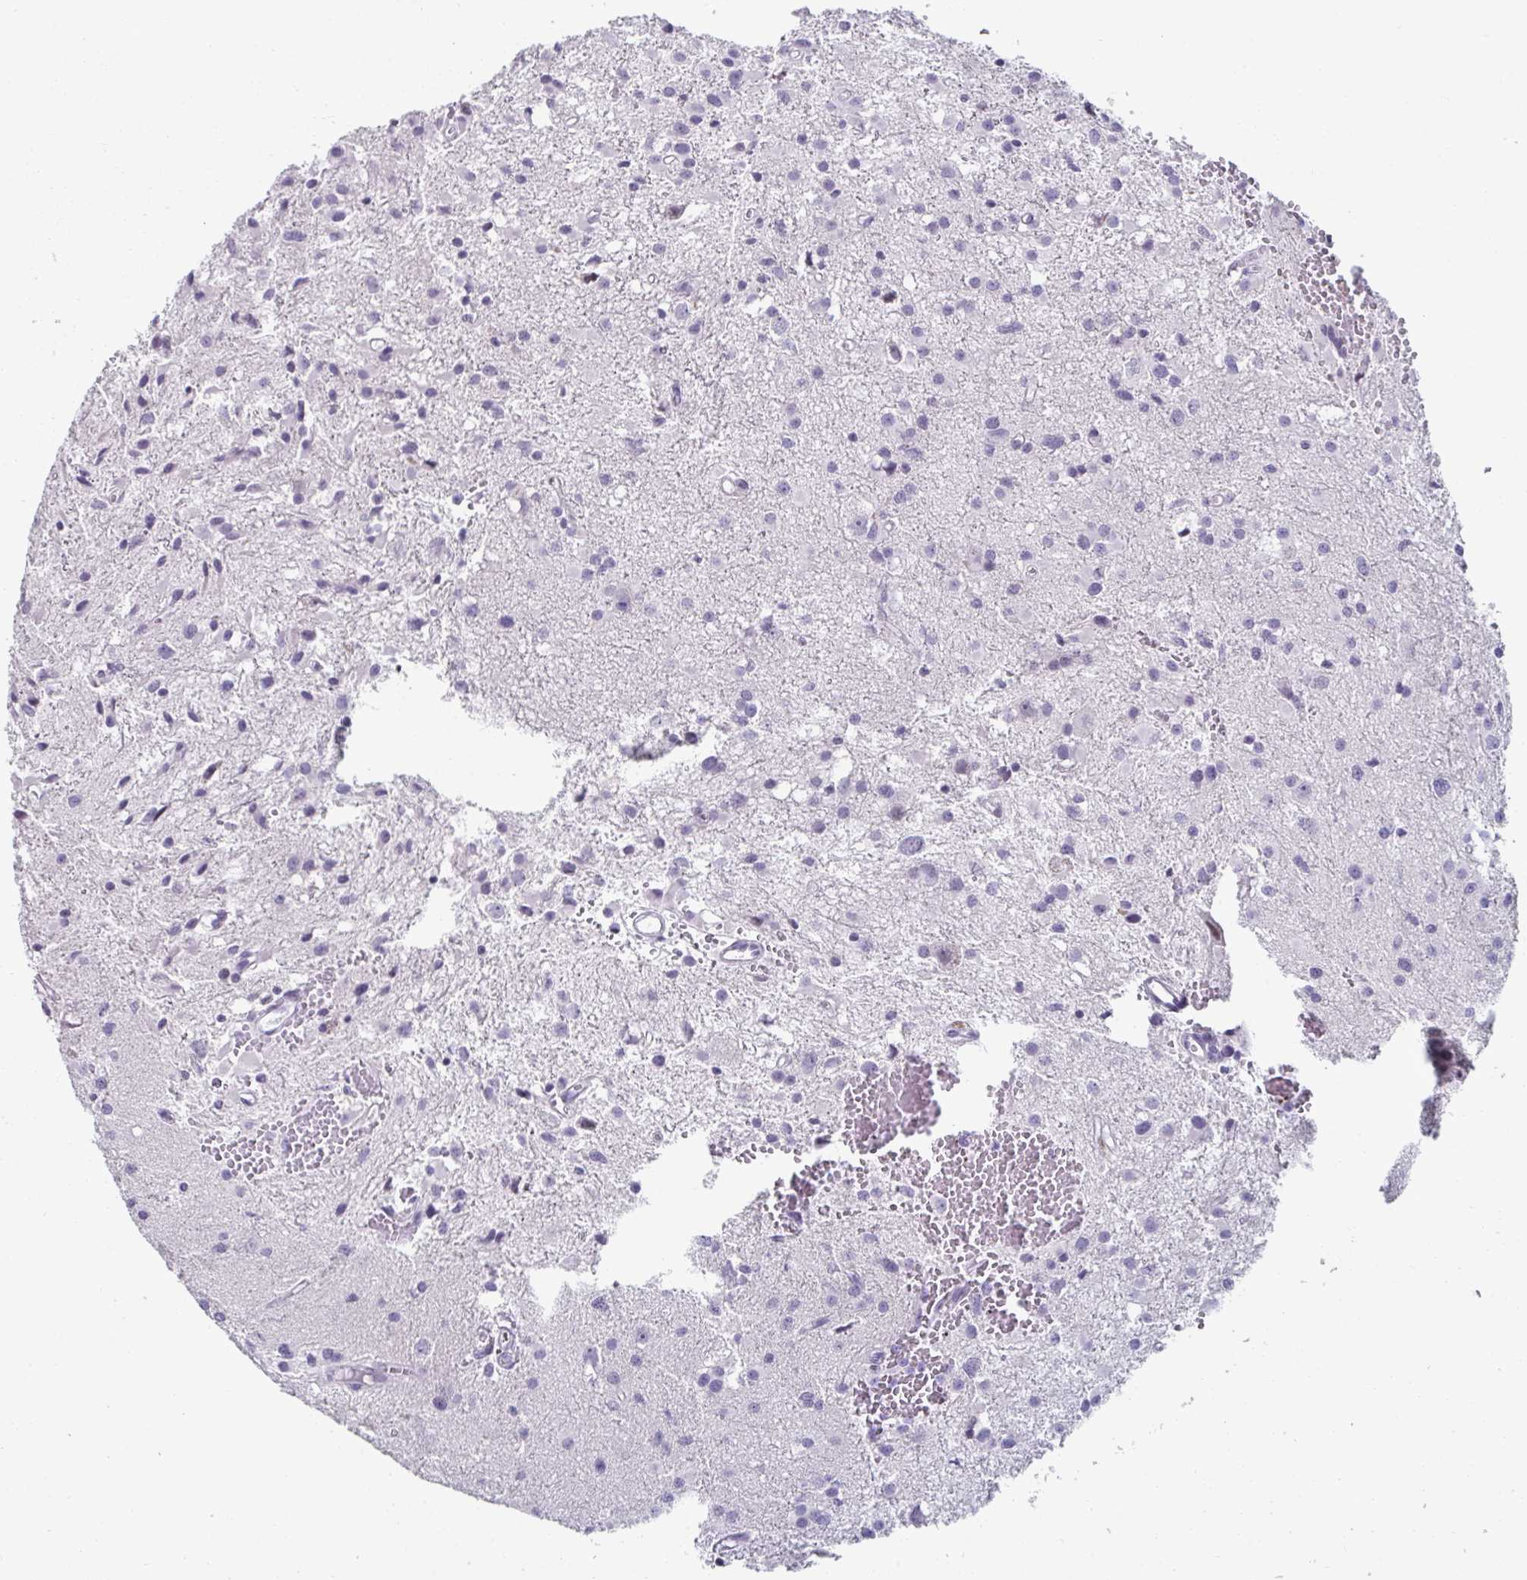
{"staining": {"intensity": "negative", "quantity": "none", "location": "none"}, "tissue": "glioma", "cell_type": "Tumor cells", "image_type": "cancer", "snomed": [{"axis": "morphology", "description": "Glioma, malignant, High grade"}, {"axis": "topography", "description": "Brain"}], "caption": "This micrograph is of glioma stained with immunohistochemistry (IHC) to label a protein in brown with the nuclei are counter-stained blue. There is no expression in tumor cells.", "gene": "VSIG10L", "patient": {"sex": "male", "age": 54}}